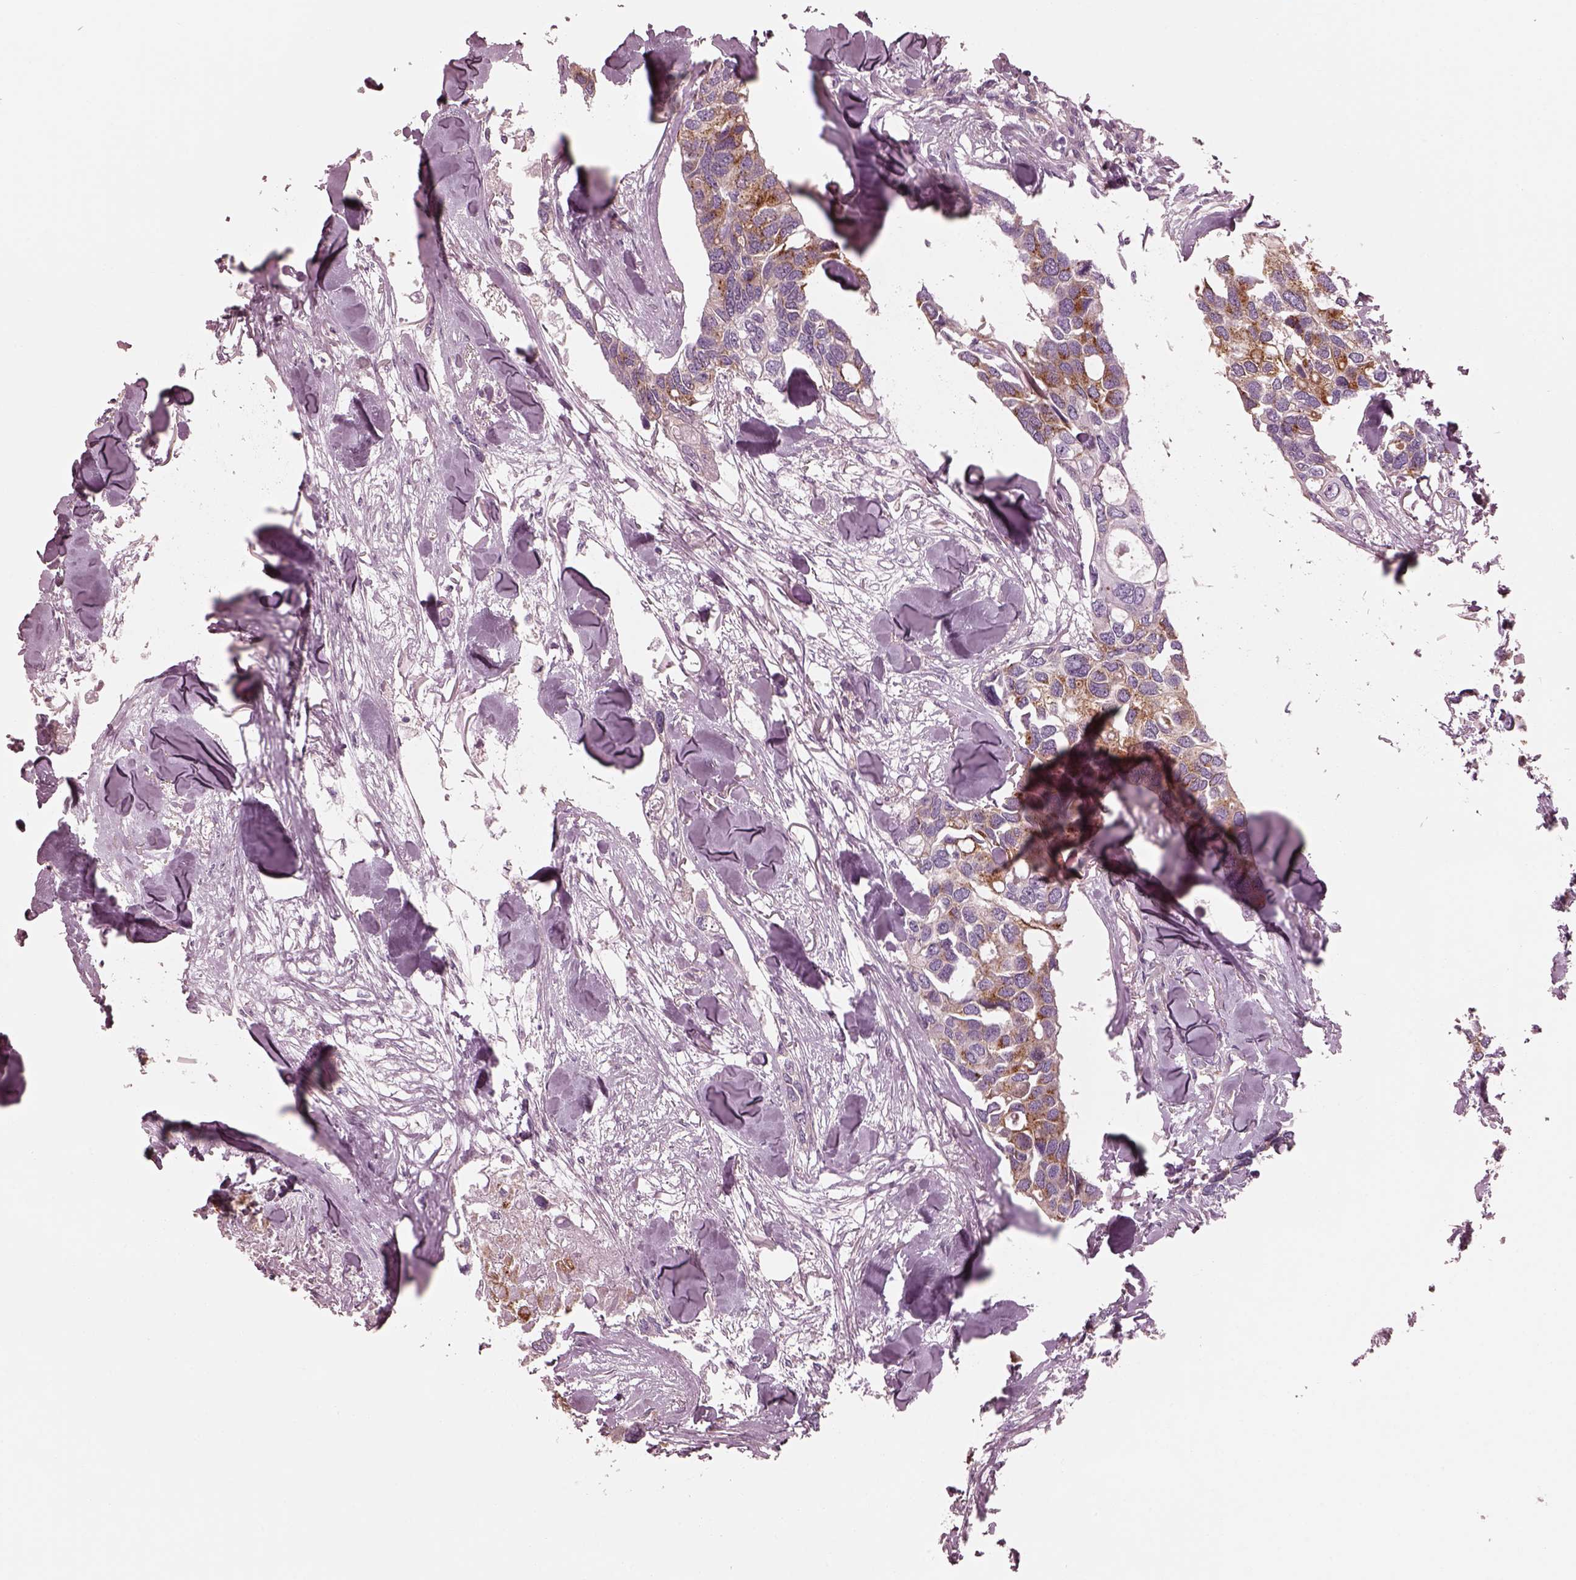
{"staining": {"intensity": "moderate", "quantity": "25%-75%", "location": "cytoplasmic/membranous"}, "tissue": "breast cancer", "cell_type": "Tumor cells", "image_type": "cancer", "snomed": [{"axis": "morphology", "description": "Duct carcinoma"}, {"axis": "topography", "description": "Breast"}], "caption": "Protein analysis of breast cancer tissue exhibits moderate cytoplasmic/membranous positivity in approximately 25%-75% of tumor cells.", "gene": "ELAPOR1", "patient": {"sex": "female", "age": 83}}